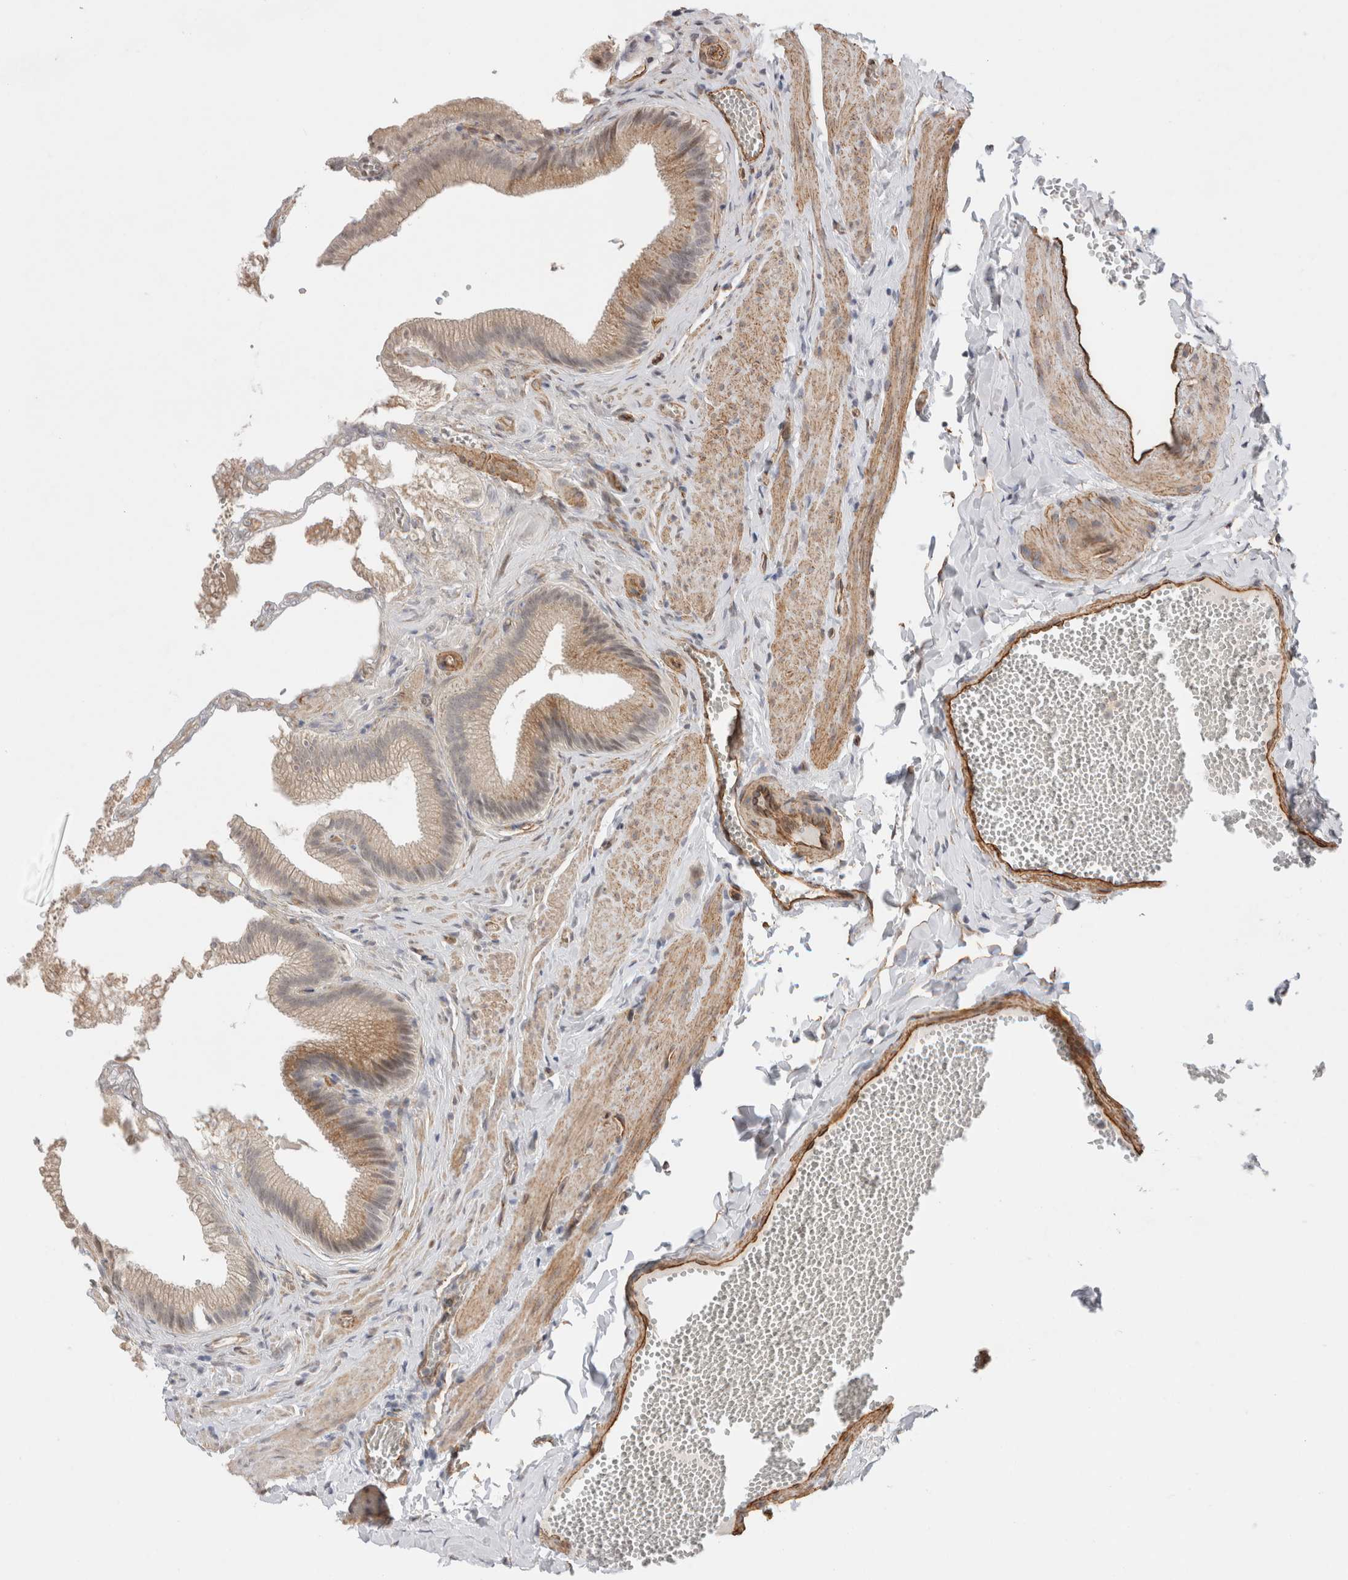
{"staining": {"intensity": "moderate", "quantity": "25%-75%", "location": "cytoplasmic/membranous"}, "tissue": "gallbladder", "cell_type": "Glandular cells", "image_type": "normal", "snomed": [{"axis": "morphology", "description": "Normal tissue, NOS"}, {"axis": "topography", "description": "Gallbladder"}], "caption": "An image of gallbladder stained for a protein demonstrates moderate cytoplasmic/membranous brown staining in glandular cells. The protein is stained brown, and the nuclei are stained in blue (DAB IHC with brightfield microscopy, high magnification).", "gene": "CAAP1", "patient": {"sex": "male", "age": 38}}